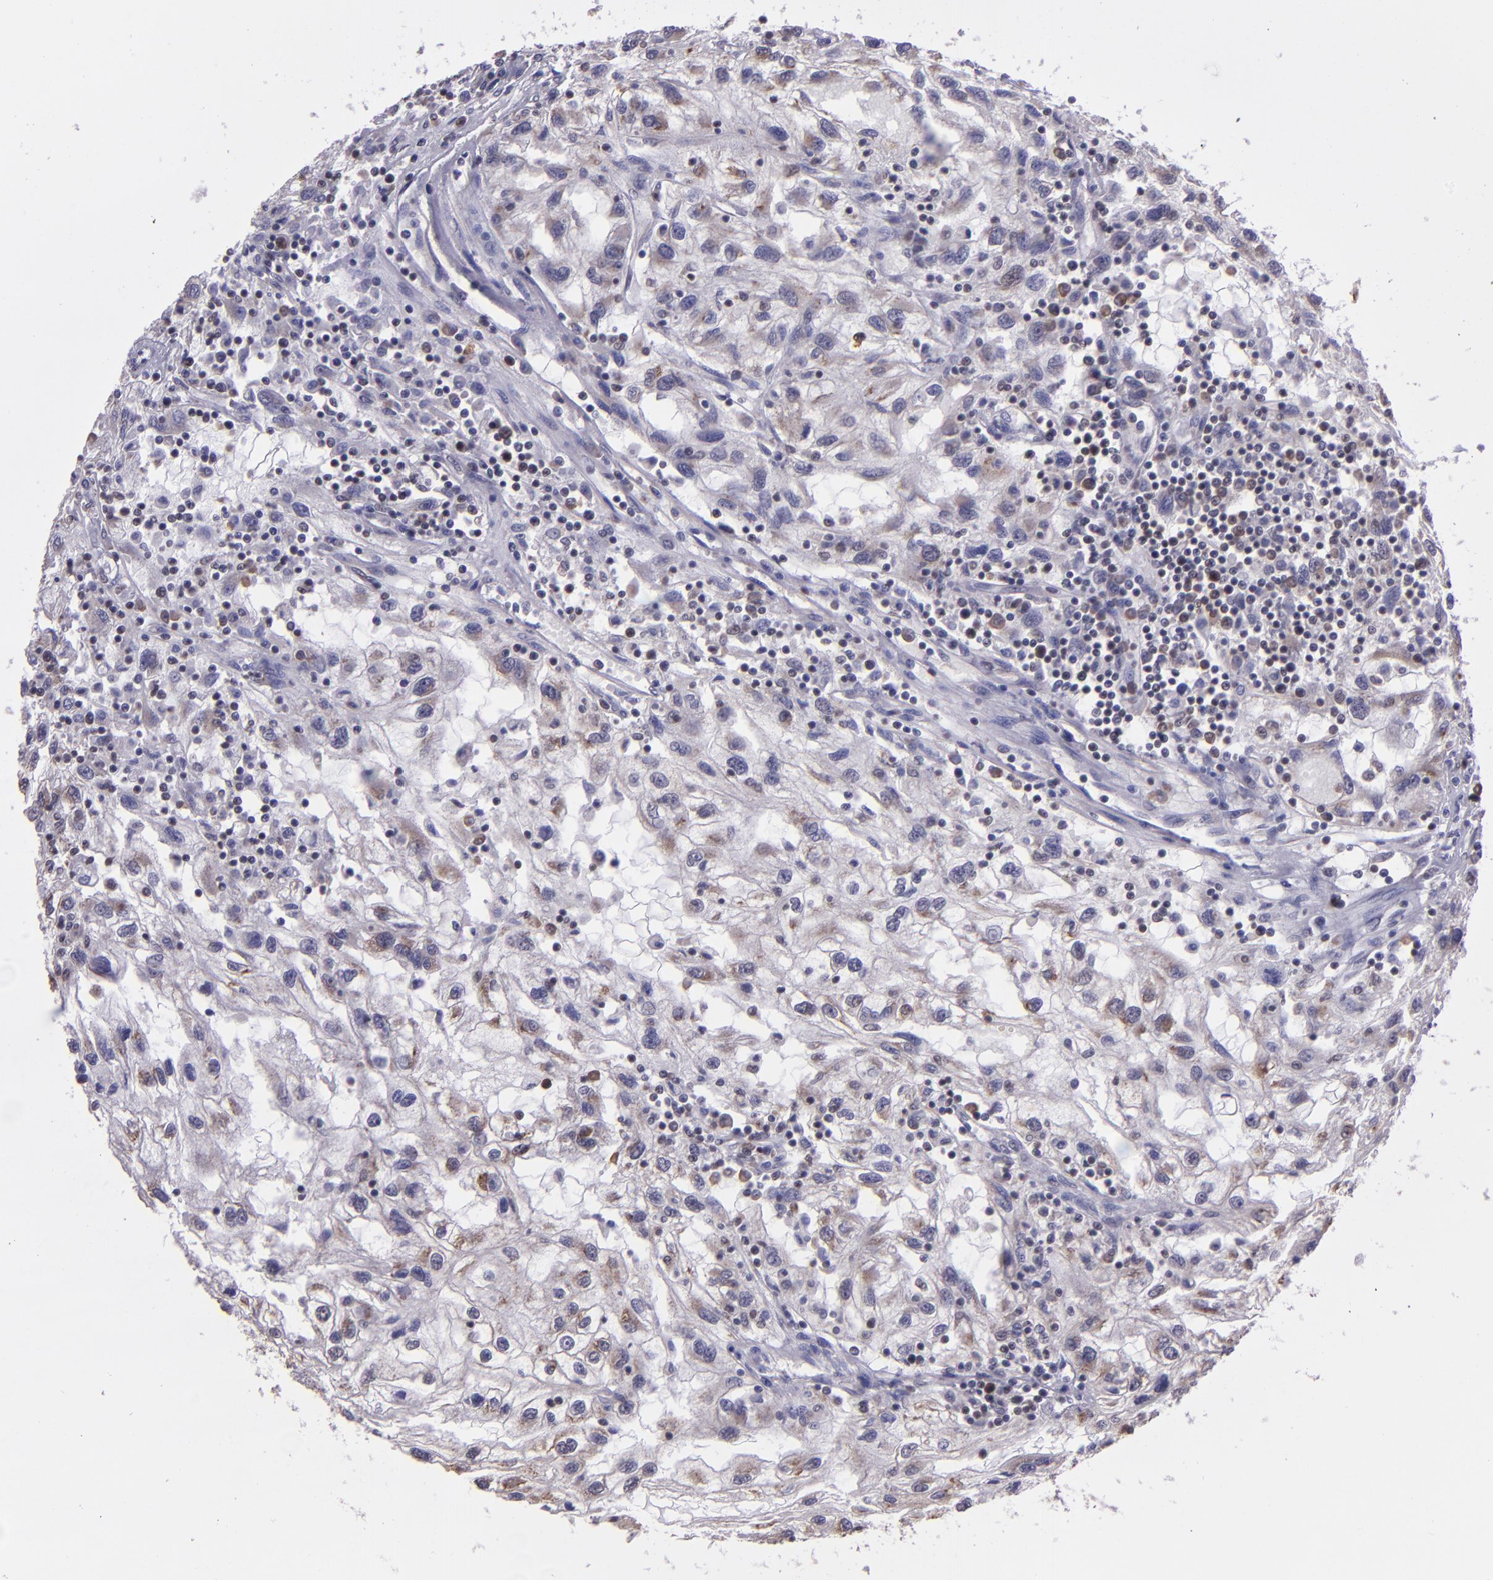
{"staining": {"intensity": "weak", "quantity": ">75%", "location": "cytoplasmic/membranous"}, "tissue": "renal cancer", "cell_type": "Tumor cells", "image_type": "cancer", "snomed": [{"axis": "morphology", "description": "Normal tissue, NOS"}, {"axis": "morphology", "description": "Adenocarcinoma, NOS"}, {"axis": "topography", "description": "Kidney"}], "caption": "There is low levels of weak cytoplasmic/membranous staining in tumor cells of renal cancer (adenocarcinoma), as demonstrated by immunohistochemical staining (brown color).", "gene": "ELF1", "patient": {"sex": "male", "age": 71}}